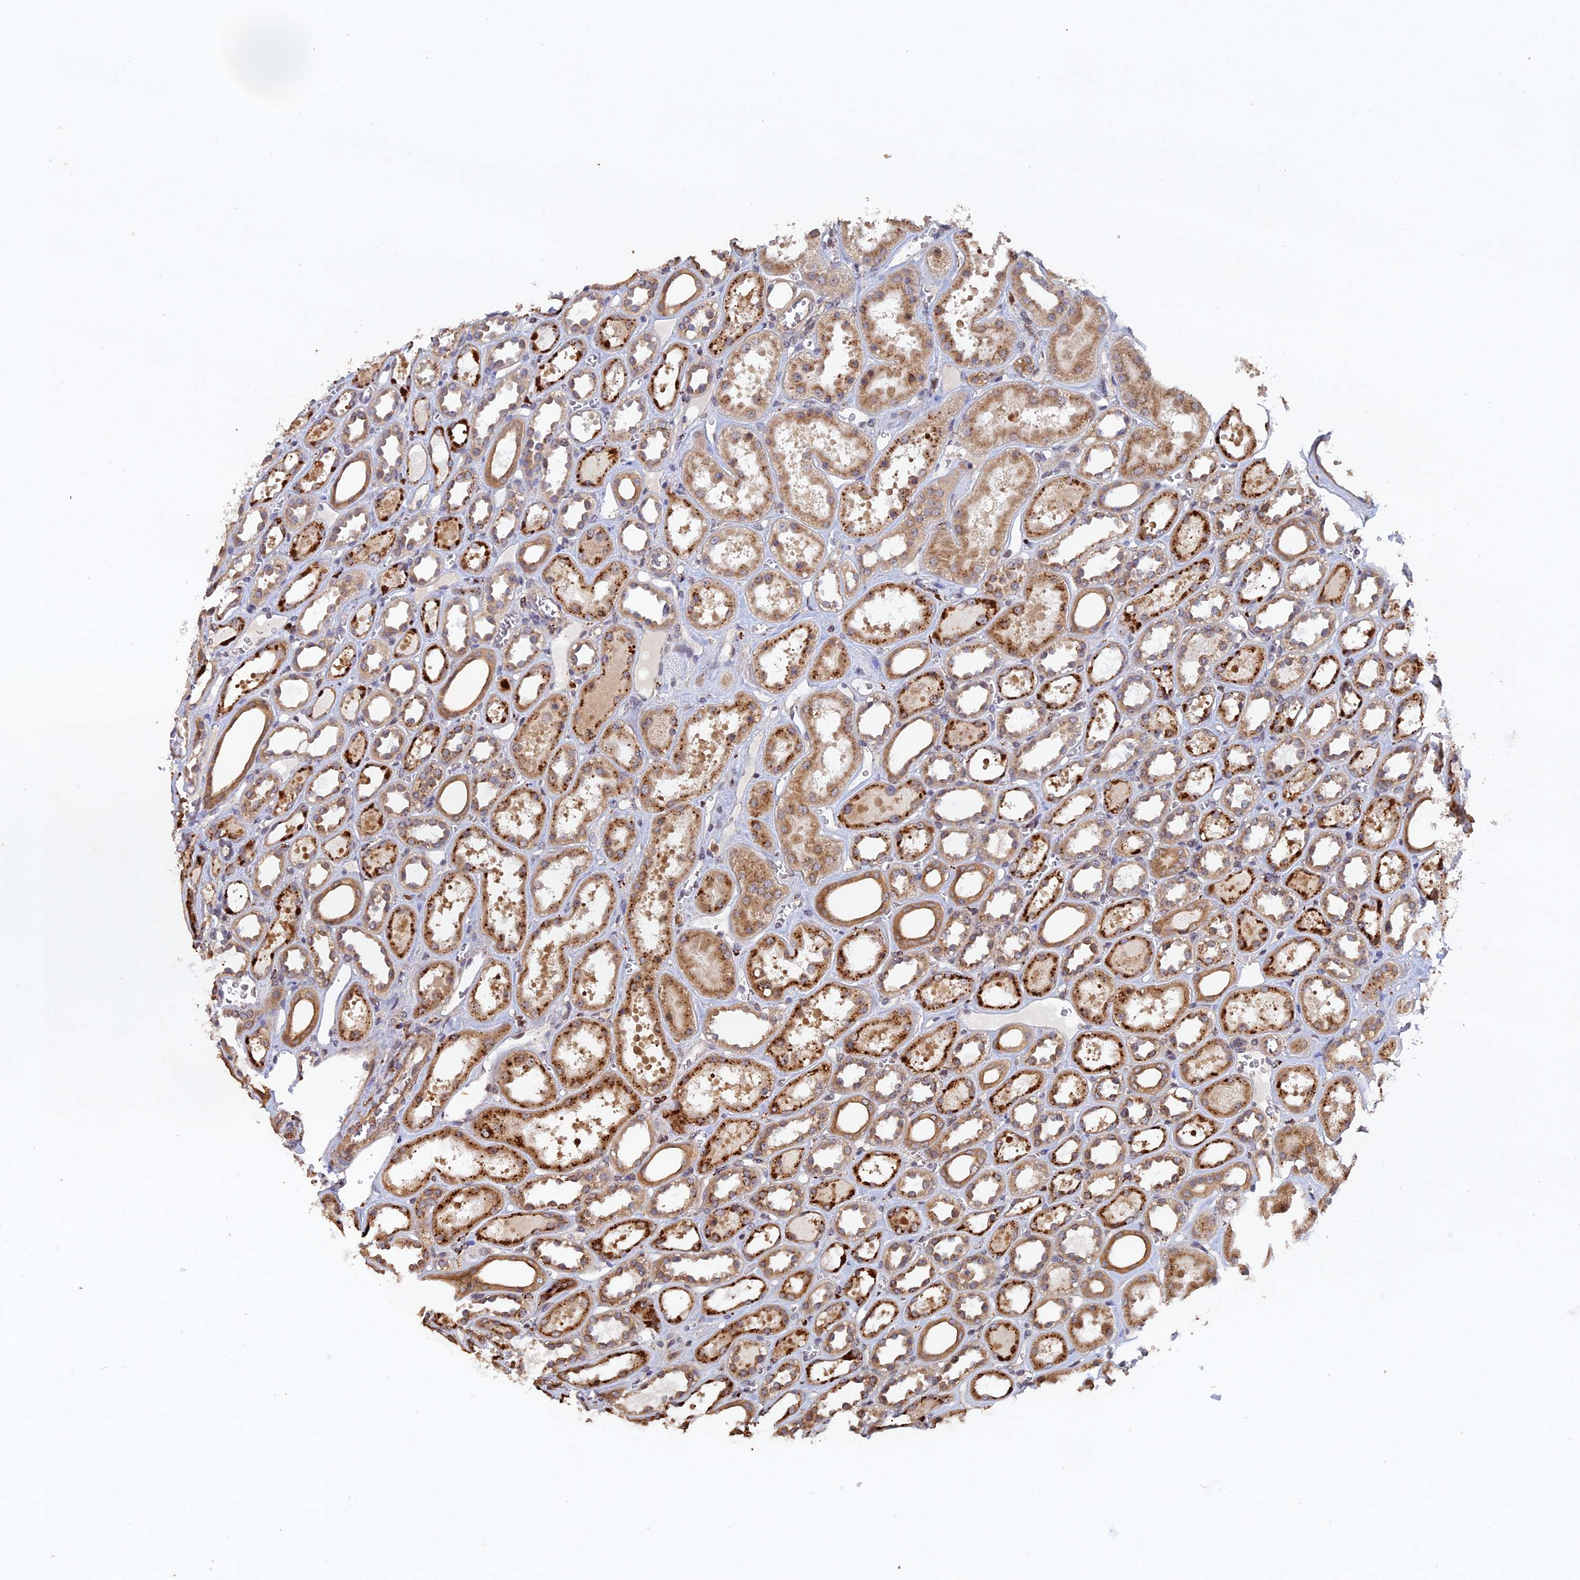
{"staining": {"intensity": "moderate", "quantity": "25%-75%", "location": "cytoplasmic/membranous"}, "tissue": "kidney", "cell_type": "Cells in glomeruli", "image_type": "normal", "snomed": [{"axis": "morphology", "description": "Normal tissue, NOS"}, {"axis": "topography", "description": "Kidney"}], "caption": "High-magnification brightfield microscopy of benign kidney stained with DAB (3,3'-diaminobenzidine) (brown) and counterstained with hematoxylin (blue). cells in glomeruli exhibit moderate cytoplasmic/membranous expression is appreciated in approximately25%-75% of cells.", "gene": "VPS37C", "patient": {"sex": "female", "age": 41}}